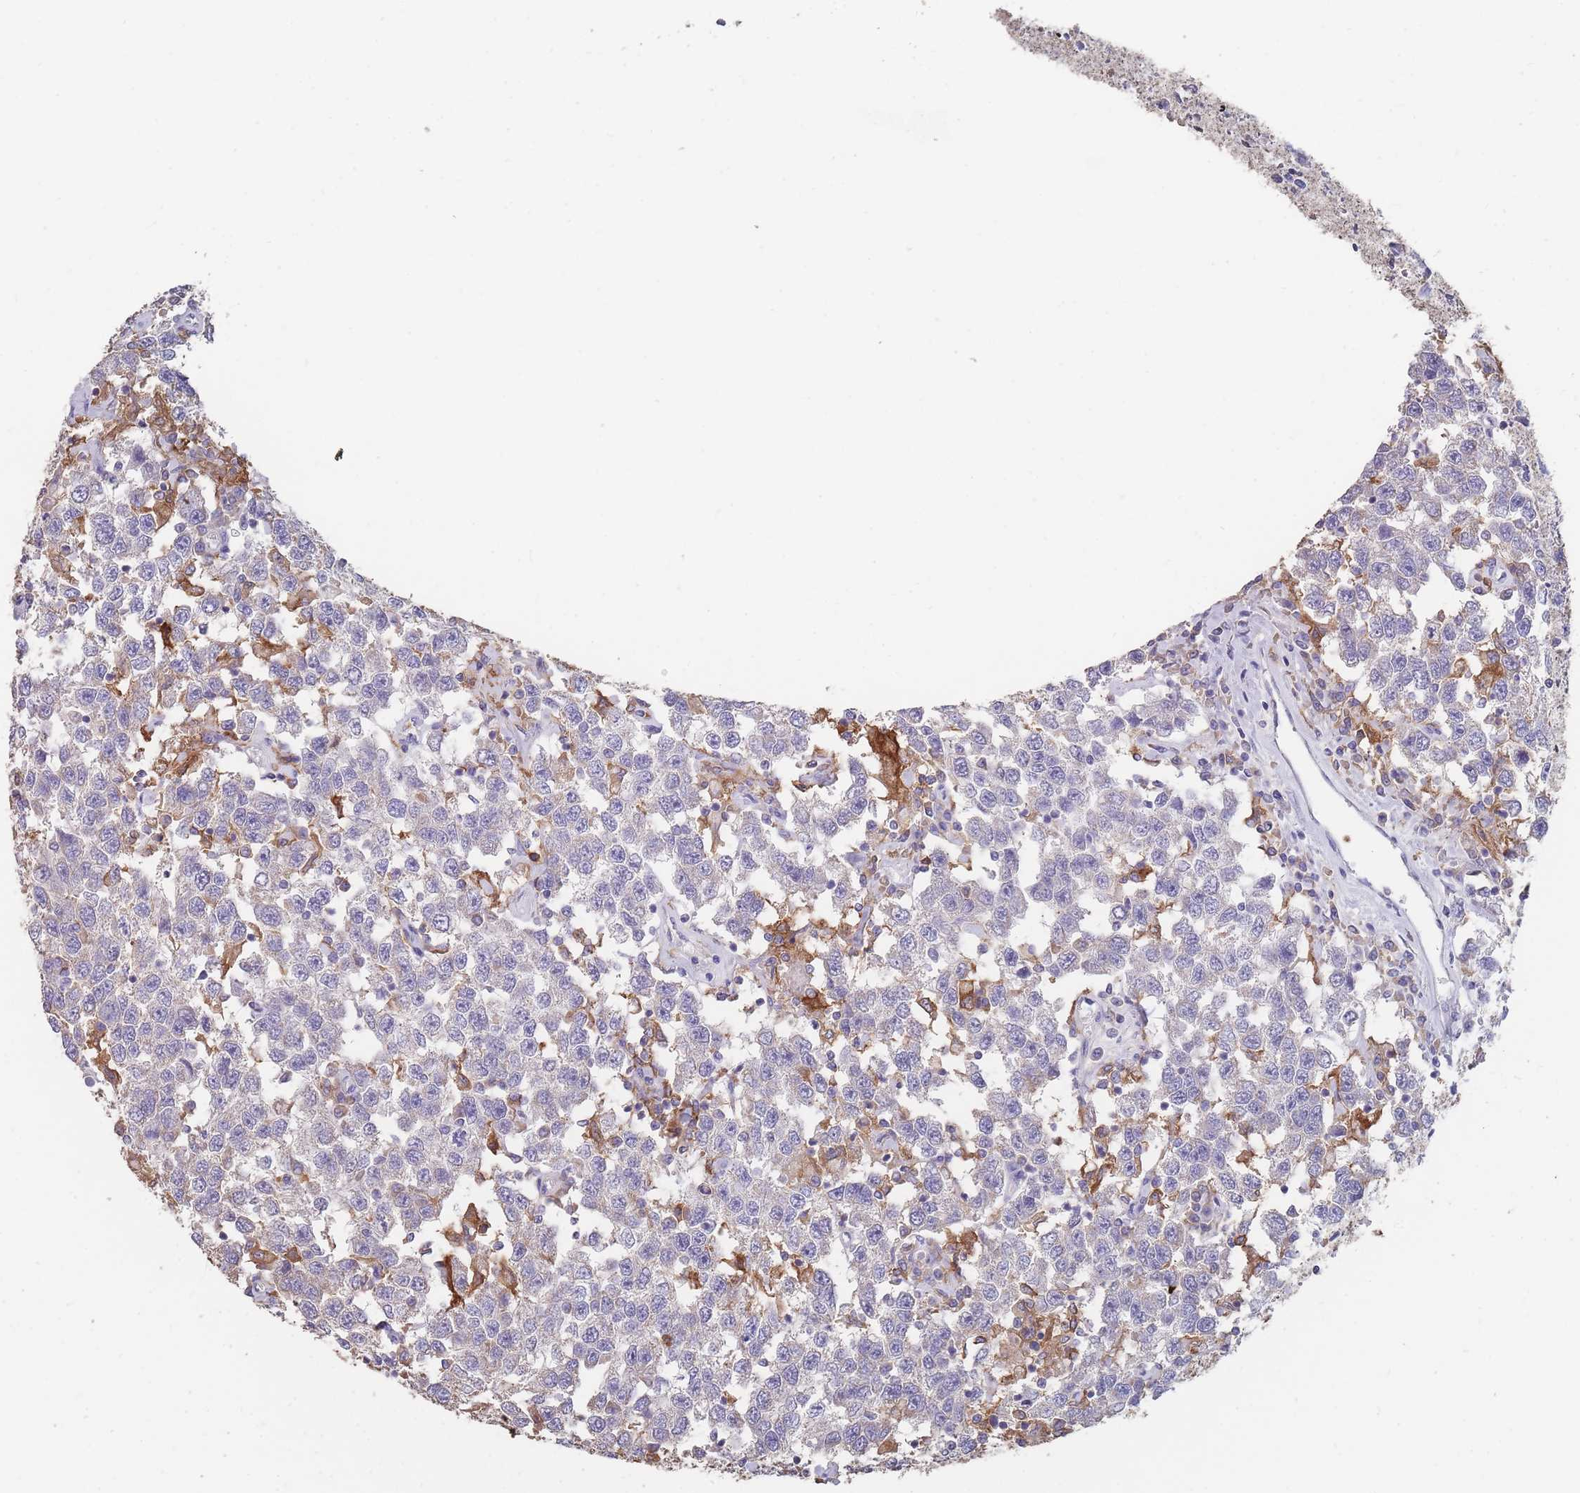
{"staining": {"intensity": "negative", "quantity": "none", "location": "none"}, "tissue": "testis cancer", "cell_type": "Tumor cells", "image_type": "cancer", "snomed": [{"axis": "morphology", "description": "Seminoma, NOS"}, {"axis": "topography", "description": "Testis"}], "caption": "An image of seminoma (testis) stained for a protein exhibits no brown staining in tumor cells.", "gene": "CLEC12A", "patient": {"sex": "male", "age": 41}}